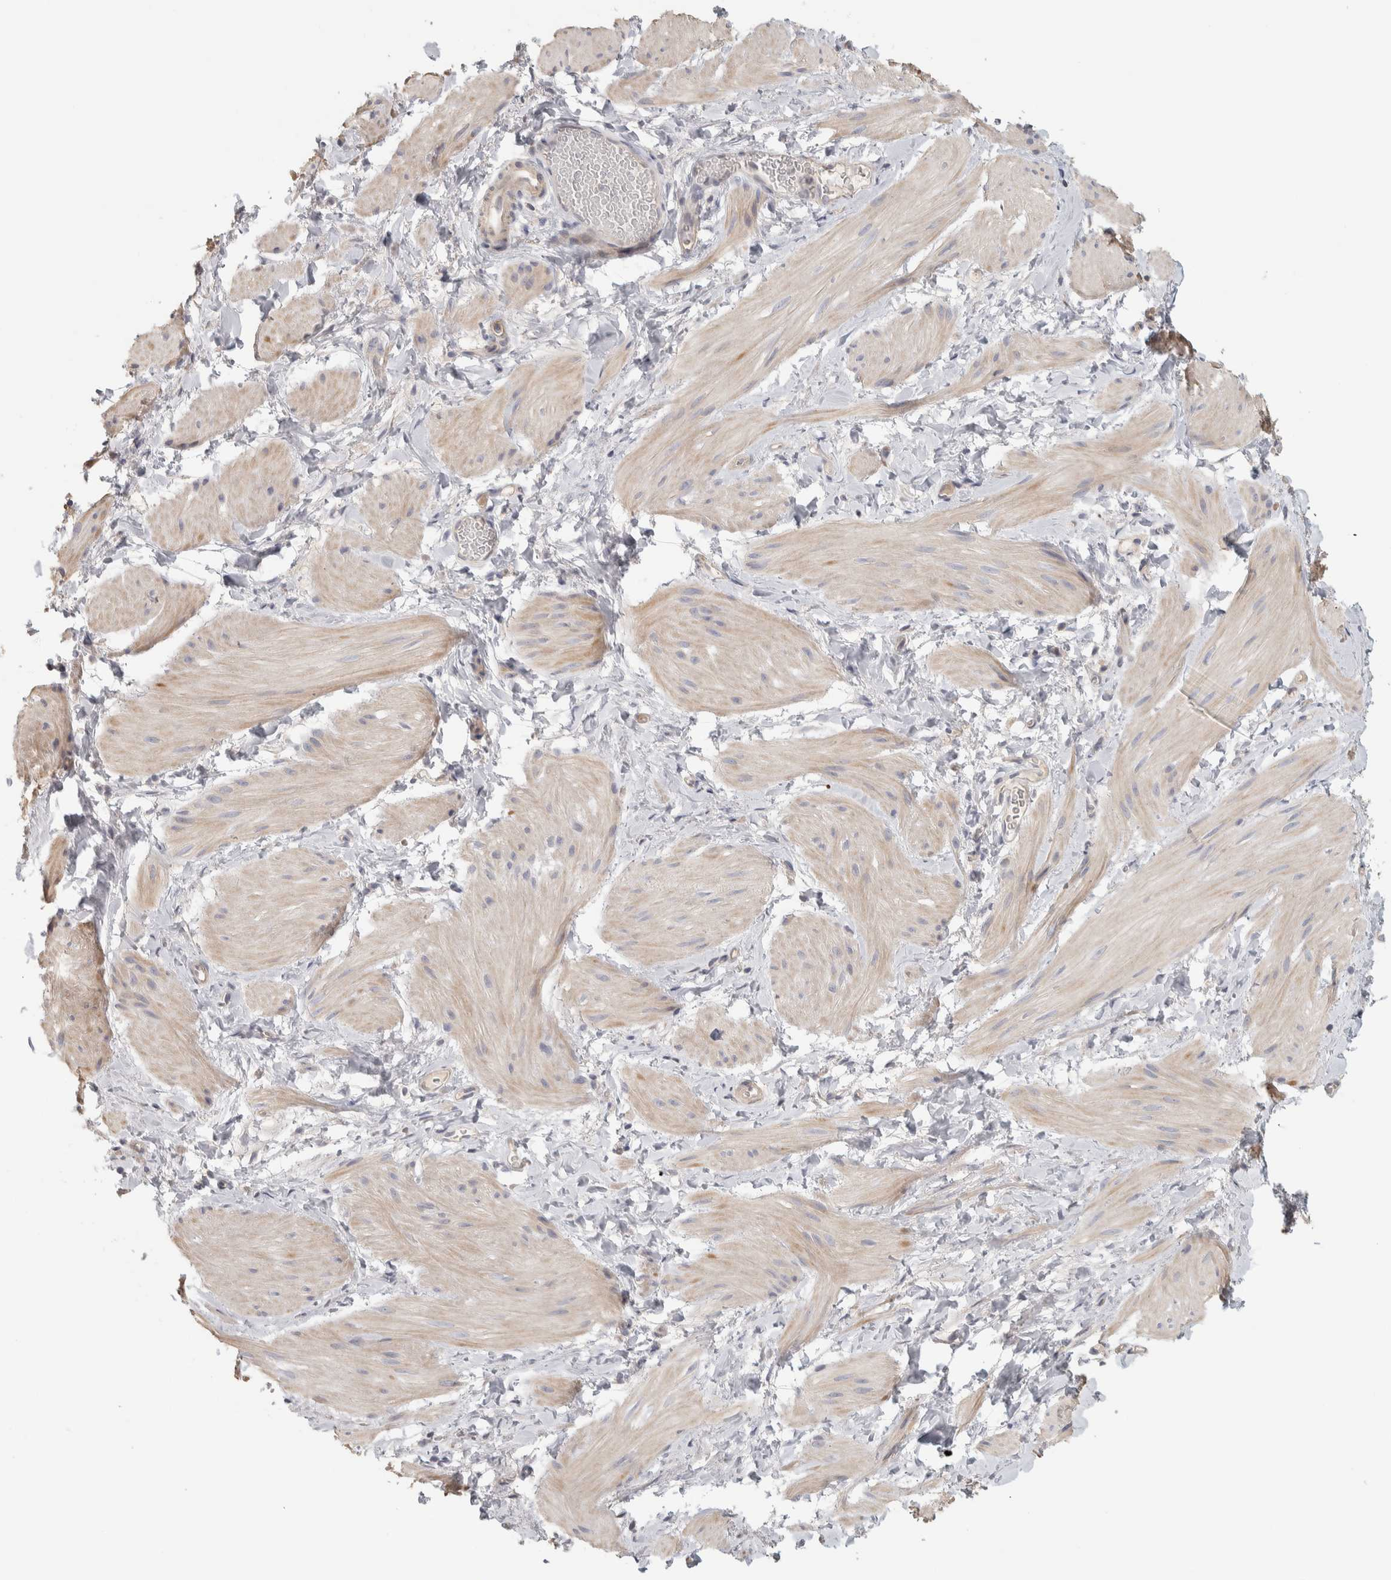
{"staining": {"intensity": "weak", "quantity": "25%-75%", "location": "cytoplasmic/membranous"}, "tissue": "smooth muscle", "cell_type": "Smooth muscle cells", "image_type": "normal", "snomed": [{"axis": "morphology", "description": "Normal tissue, NOS"}, {"axis": "topography", "description": "Smooth muscle"}], "caption": "The image shows immunohistochemical staining of normal smooth muscle. There is weak cytoplasmic/membranous positivity is identified in about 25%-75% of smooth muscle cells.", "gene": "DCXR", "patient": {"sex": "male", "age": 16}}